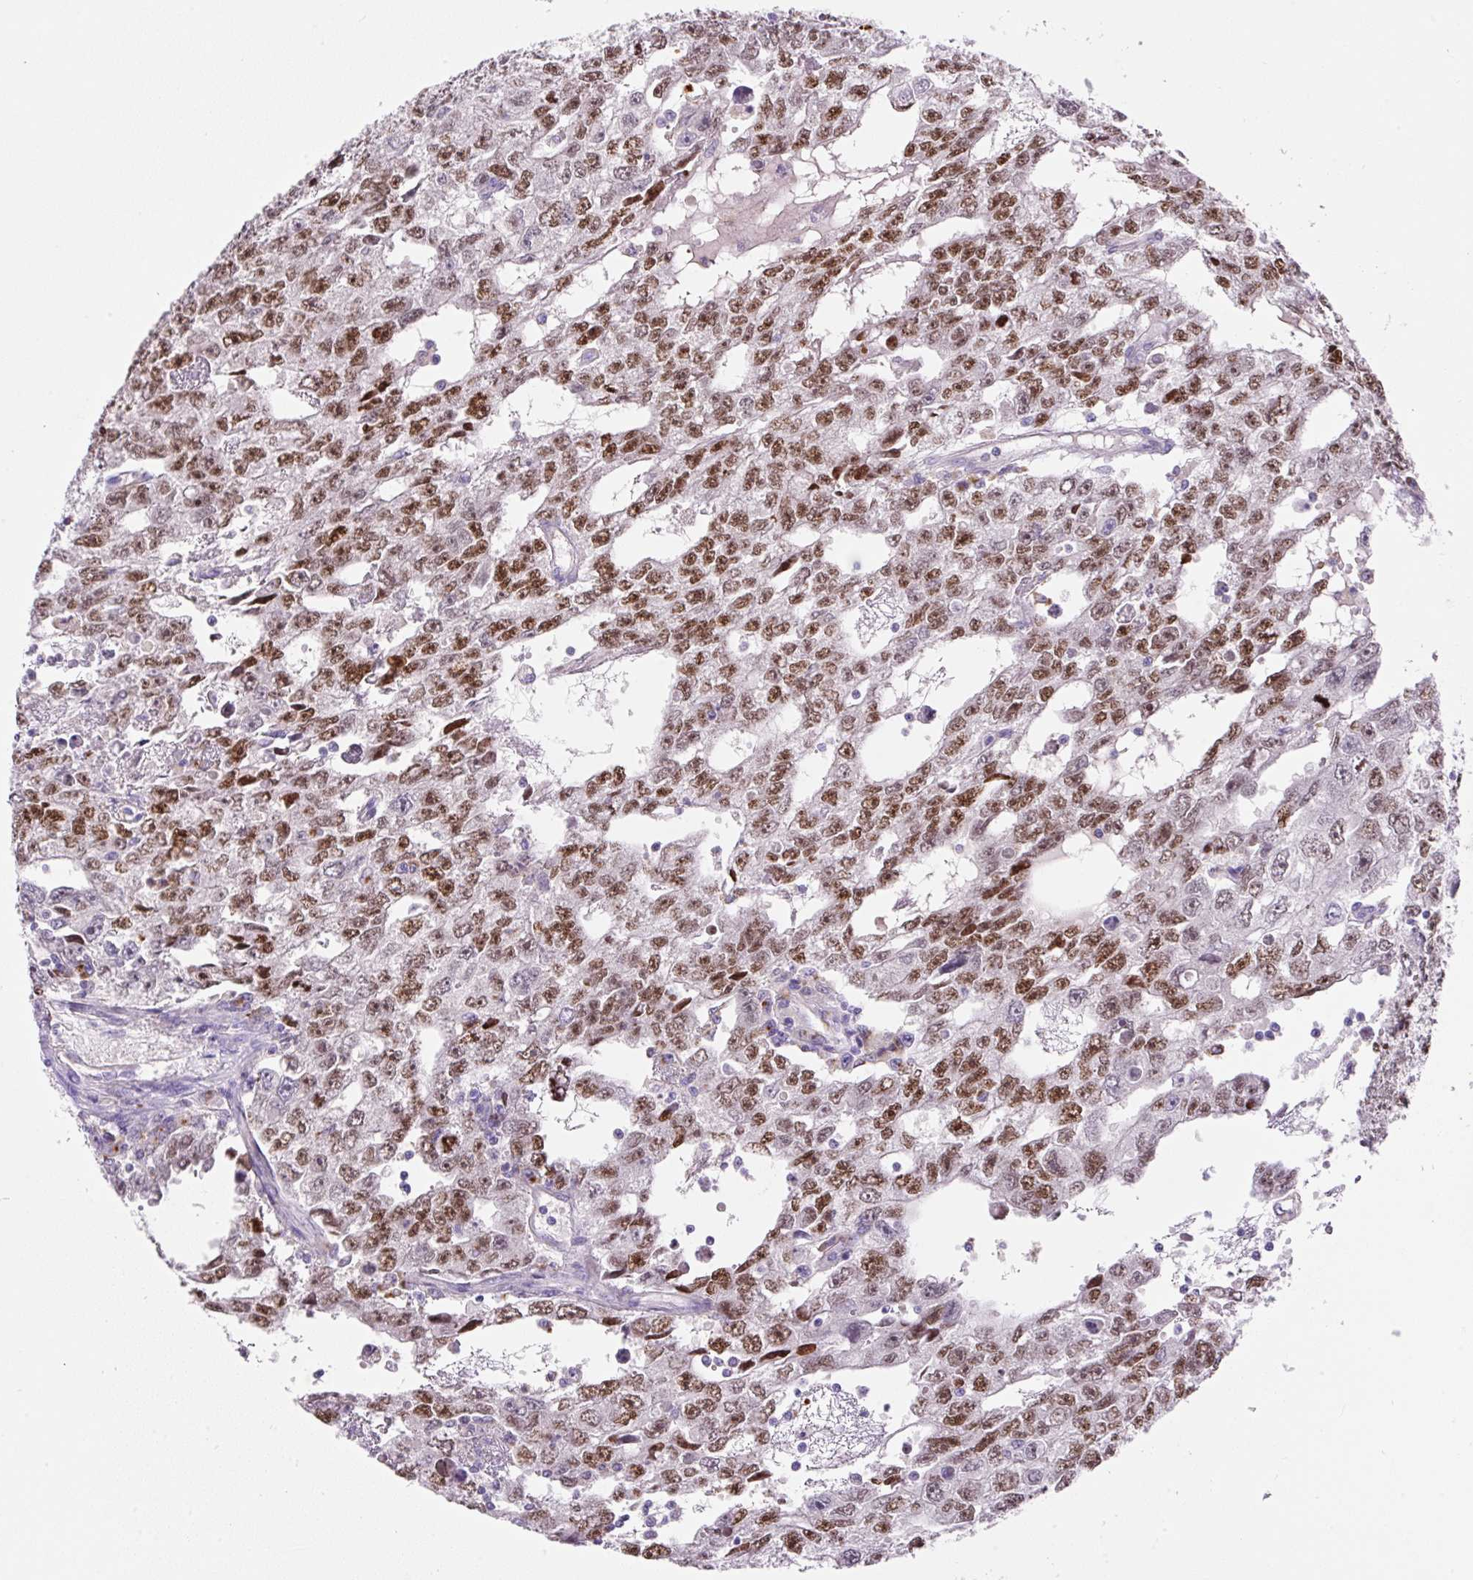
{"staining": {"intensity": "moderate", "quantity": ">75%", "location": "nuclear"}, "tissue": "testis cancer", "cell_type": "Tumor cells", "image_type": "cancer", "snomed": [{"axis": "morphology", "description": "Carcinoma, Embryonal, NOS"}, {"axis": "topography", "description": "Testis"}], "caption": "A medium amount of moderate nuclear staining is present in about >75% of tumor cells in testis cancer (embryonal carcinoma) tissue.", "gene": "TDRD15", "patient": {"sex": "male", "age": 20}}